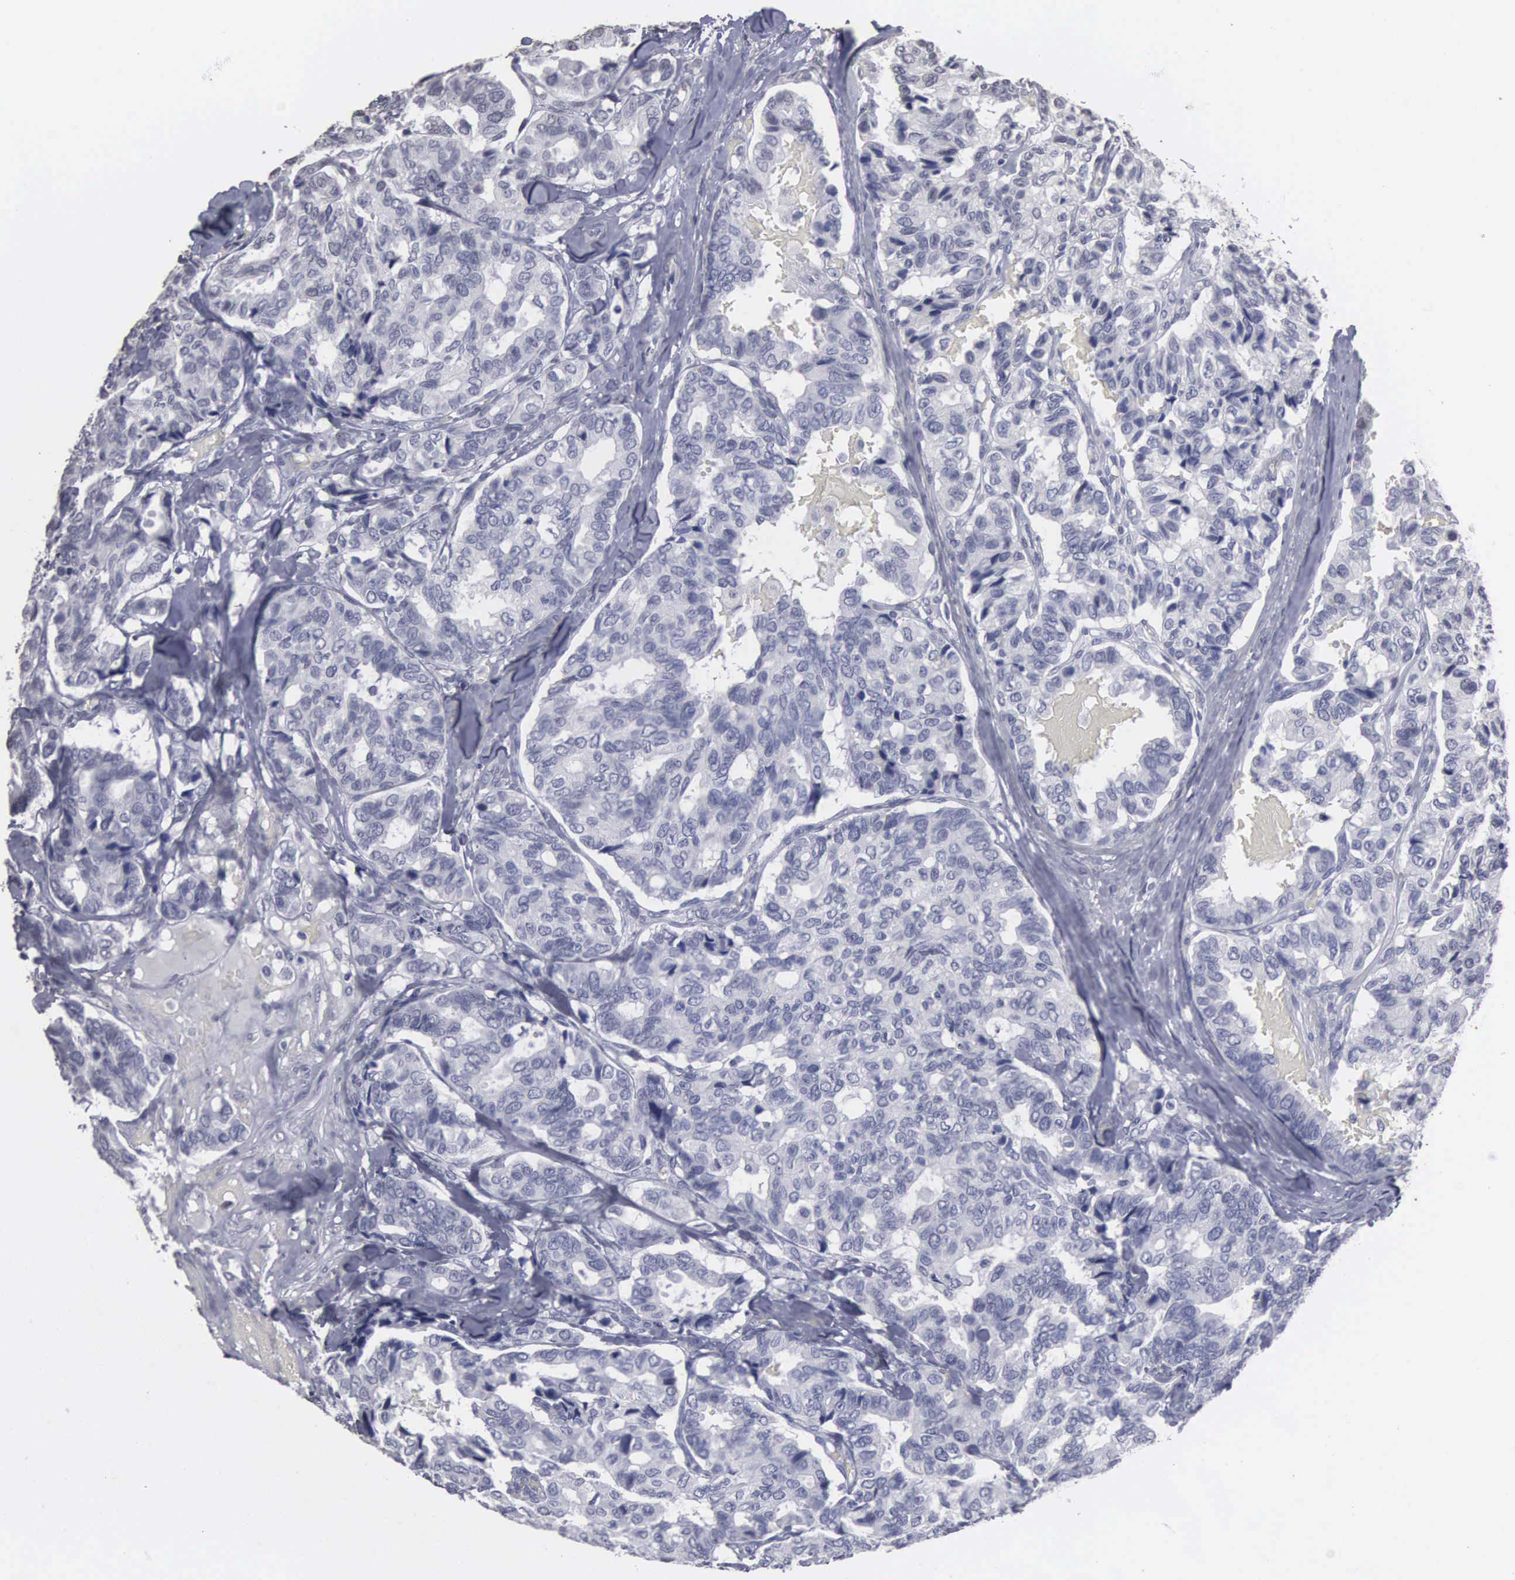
{"staining": {"intensity": "negative", "quantity": "none", "location": "none"}, "tissue": "breast cancer", "cell_type": "Tumor cells", "image_type": "cancer", "snomed": [{"axis": "morphology", "description": "Duct carcinoma"}, {"axis": "topography", "description": "Breast"}], "caption": "DAB immunohistochemical staining of breast cancer (intraductal carcinoma) exhibits no significant expression in tumor cells.", "gene": "UPB1", "patient": {"sex": "female", "age": 69}}